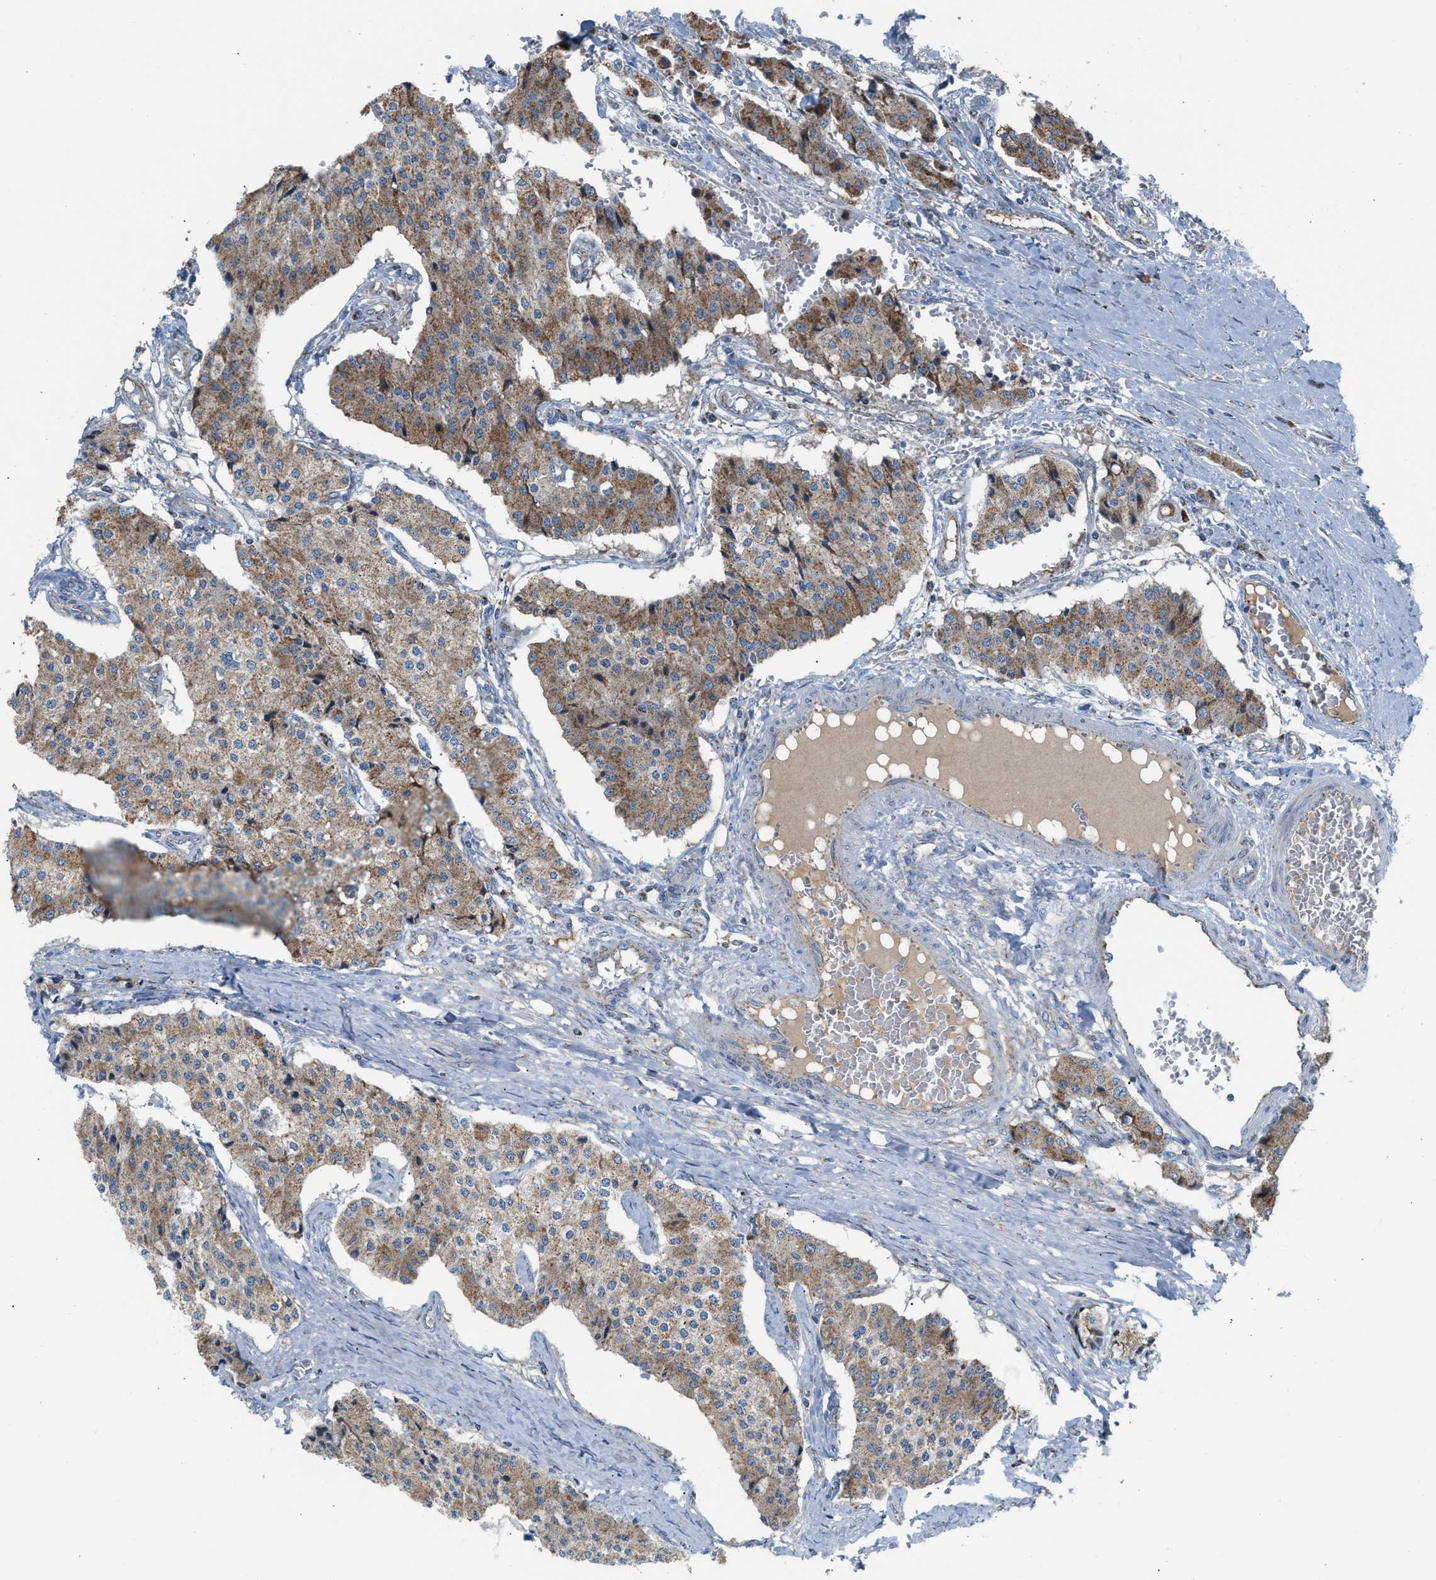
{"staining": {"intensity": "moderate", "quantity": "25%-75%", "location": "cytoplasmic/membranous"}, "tissue": "carcinoid", "cell_type": "Tumor cells", "image_type": "cancer", "snomed": [{"axis": "morphology", "description": "Carcinoid, malignant, NOS"}, {"axis": "topography", "description": "Colon"}], "caption": "Human carcinoid stained for a protein (brown) demonstrates moderate cytoplasmic/membranous positive staining in approximately 25%-75% of tumor cells.", "gene": "PMPCA", "patient": {"sex": "female", "age": 52}}